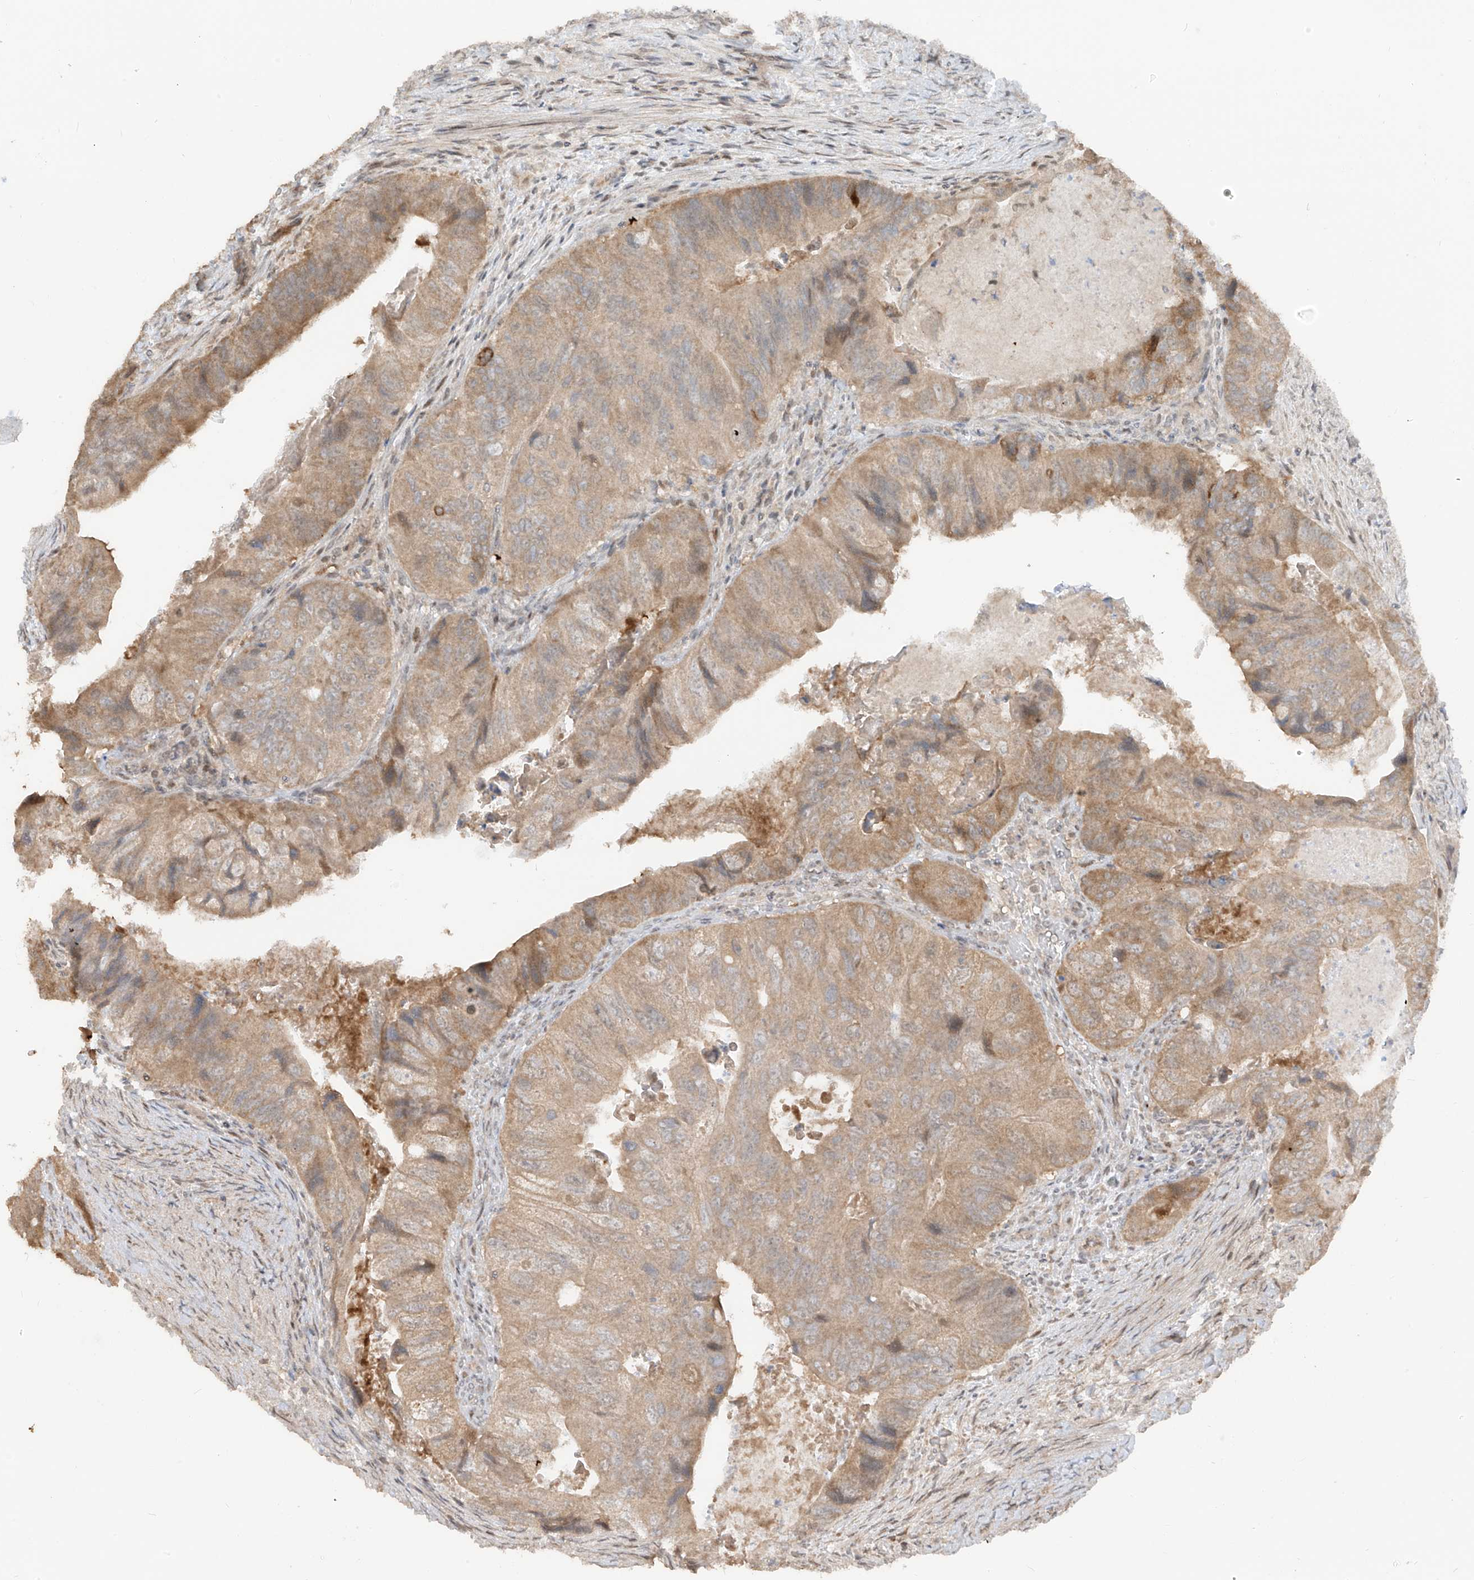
{"staining": {"intensity": "weak", "quantity": ">75%", "location": "cytoplasmic/membranous"}, "tissue": "colorectal cancer", "cell_type": "Tumor cells", "image_type": "cancer", "snomed": [{"axis": "morphology", "description": "Adenocarcinoma, NOS"}, {"axis": "topography", "description": "Rectum"}], "caption": "High-power microscopy captured an immunohistochemistry histopathology image of adenocarcinoma (colorectal), revealing weak cytoplasmic/membranous staining in approximately >75% of tumor cells.", "gene": "COLGALT2", "patient": {"sex": "male", "age": 63}}